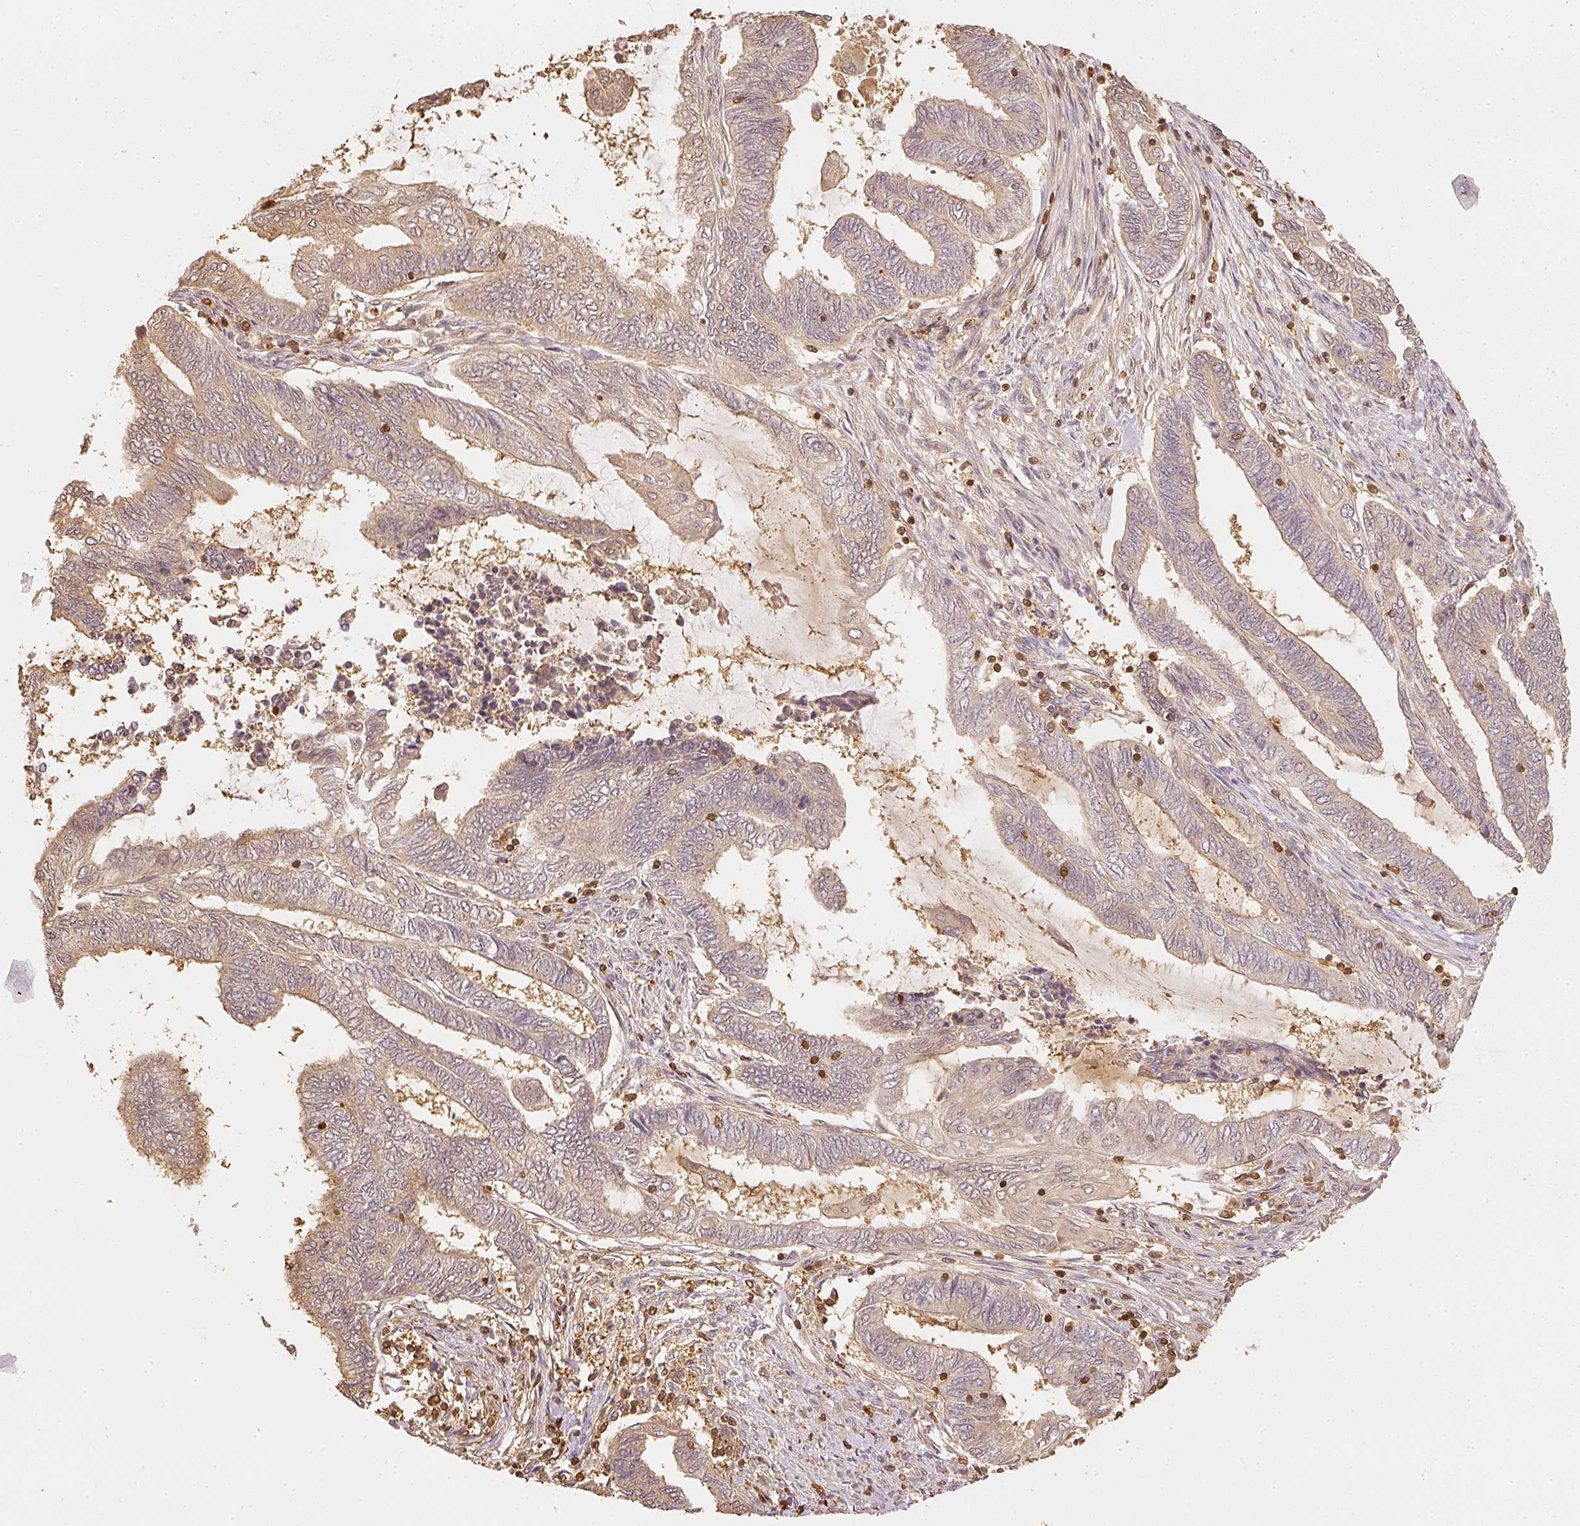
{"staining": {"intensity": "weak", "quantity": ">75%", "location": "cytoplasmic/membranous"}, "tissue": "endometrial cancer", "cell_type": "Tumor cells", "image_type": "cancer", "snomed": [{"axis": "morphology", "description": "Adenocarcinoma, NOS"}, {"axis": "topography", "description": "Uterus"}, {"axis": "topography", "description": "Endometrium"}], "caption": "Immunohistochemistry (IHC) of human endometrial adenocarcinoma displays low levels of weak cytoplasmic/membranous staining in approximately >75% of tumor cells.", "gene": "PFN1", "patient": {"sex": "female", "age": 70}}